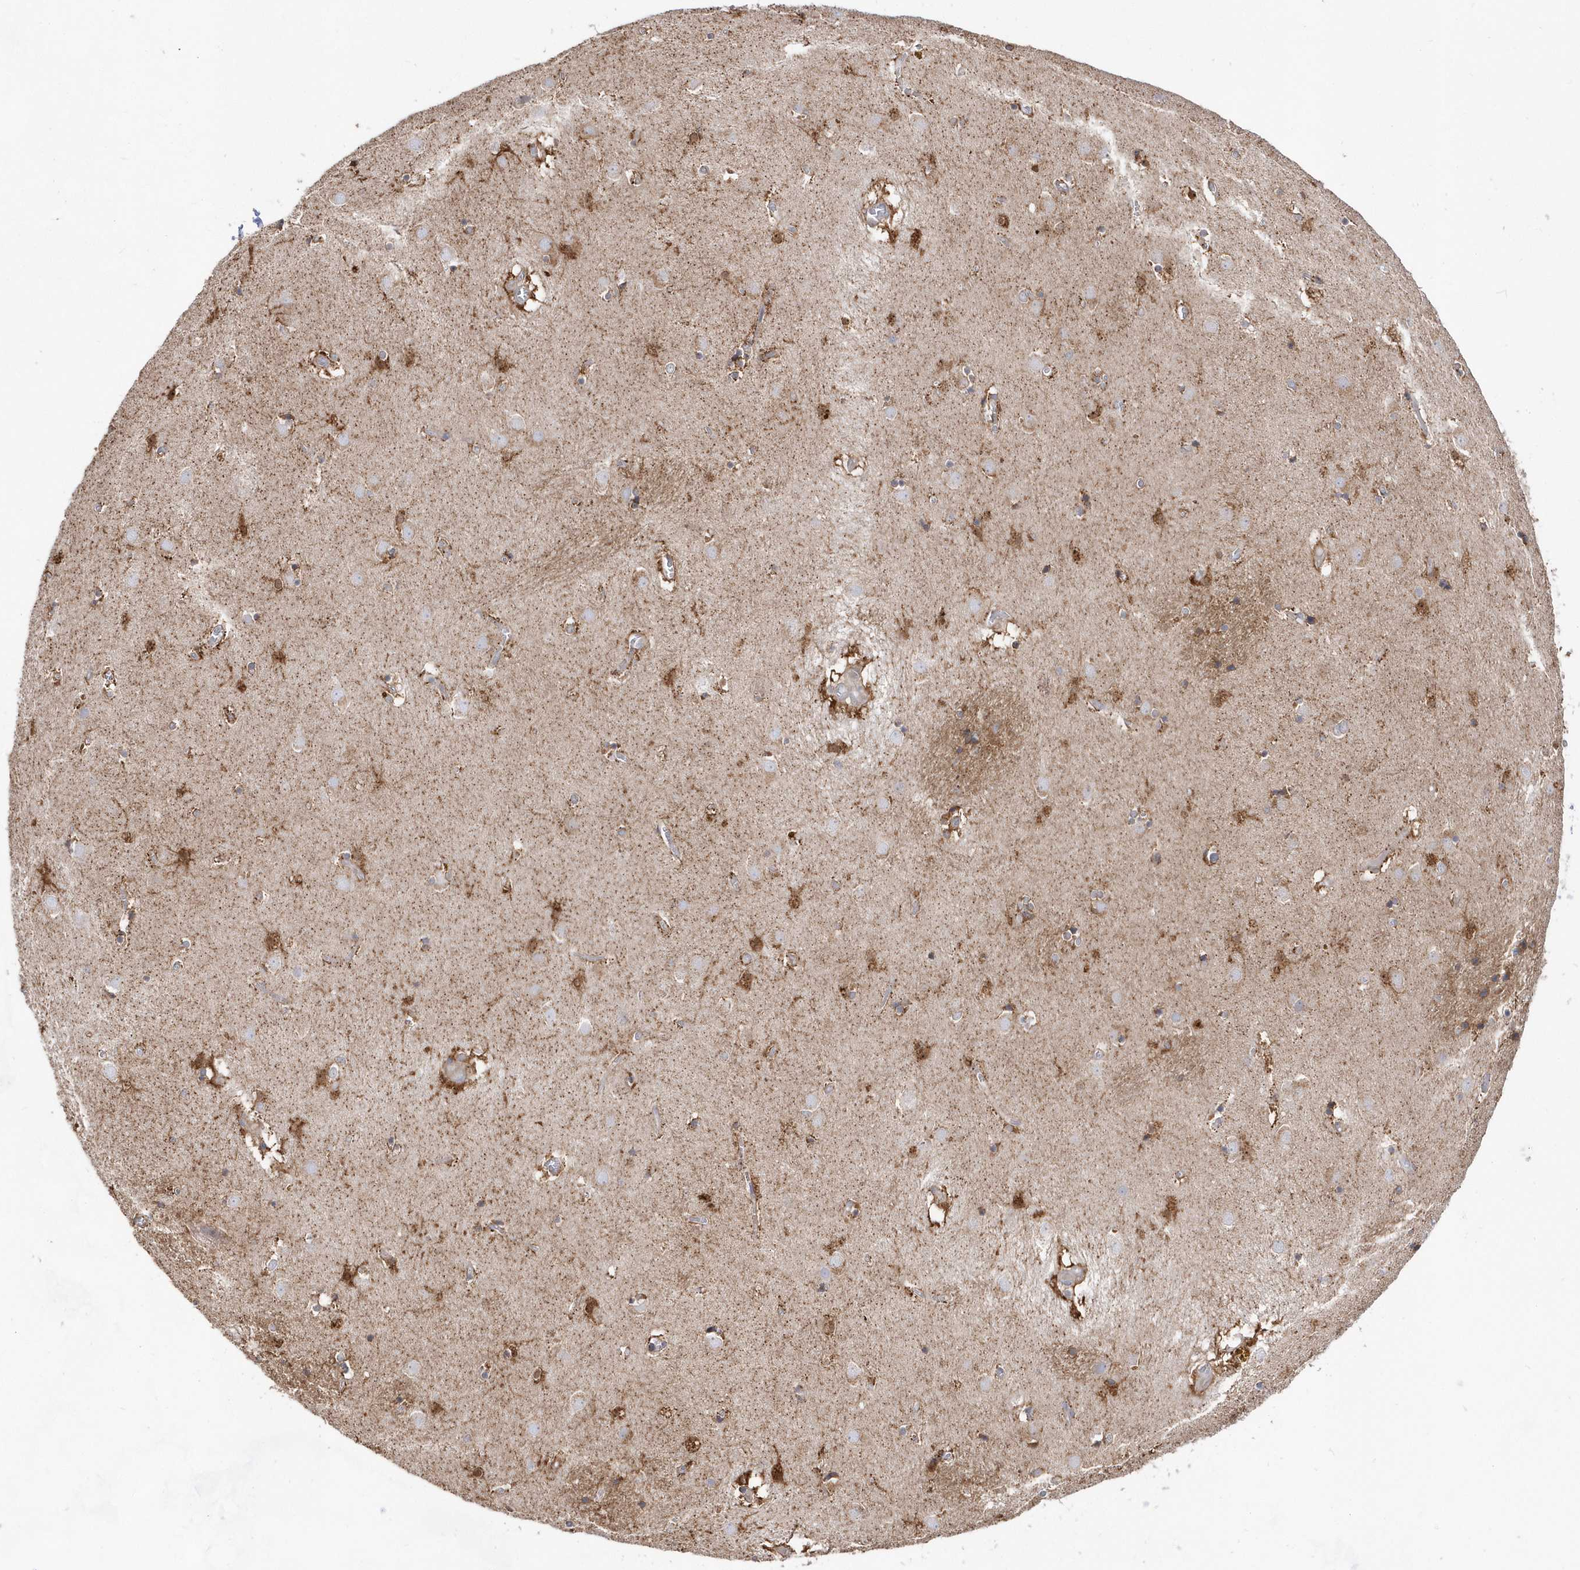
{"staining": {"intensity": "moderate", "quantity": "25%-75%", "location": "cytoplasmic/membranous"}, "tissue": "caudate", "cell_type": "Glial cells", "image_type": "normal", "snomed": [{"axis": "morphology", "description": "Normal tissue, NOS"}, {"axis": "topography", "description": "Lateral ventricle wall"}], "caption": "Benign caudate was stained to show a protein in brown. There is medium levels of moderate cytoplasmic/membranous staining in about 25%-75% of glial cells. The protein of interest is stained brown, and the nuclei are stained in blue (DAB IHC with brightfield microscopy, high magnification).", "gene": "BDH2", "patient": {"sex": "male", "age": 70}}